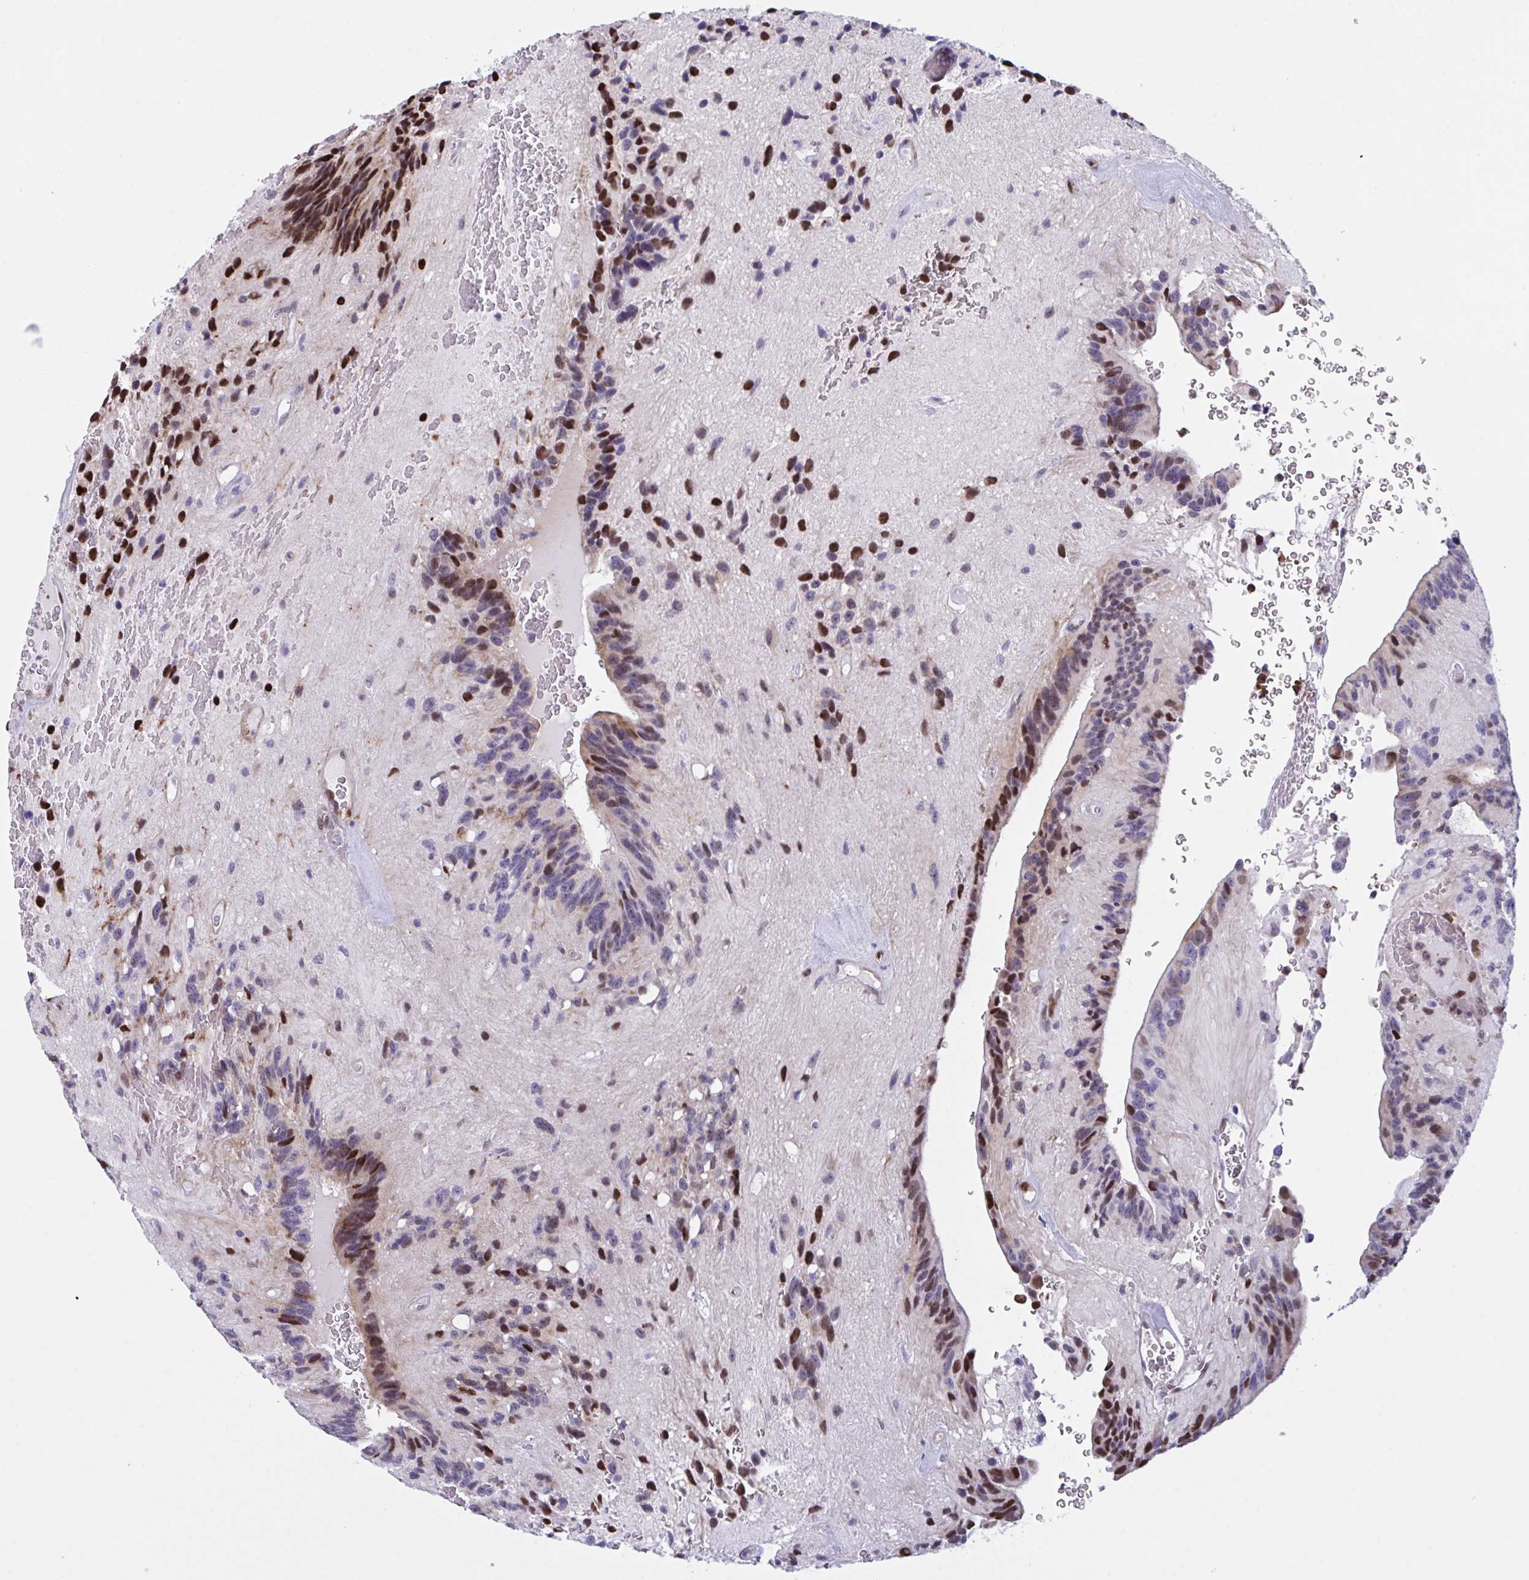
{"staining": {"intensity": "strong", "quantity": "25%-75%", "location": "nuclear"}, "tissue": "glioma", "cell_type": "Tumor cells", "image_type": "cancer", "snomed": [{"axis": "morphology", "description": "Glioma, malignant, Low grade"}, {"axis": "topography", "description": "Brain"}], "caption": "Approximately 25%-75% of tumor cells in human glioma show strong nuclear protein staining as visualized by brown immunohistochemical staining.", "gene": "PELI2", "patient": {"sex": "male", "age": 31}}